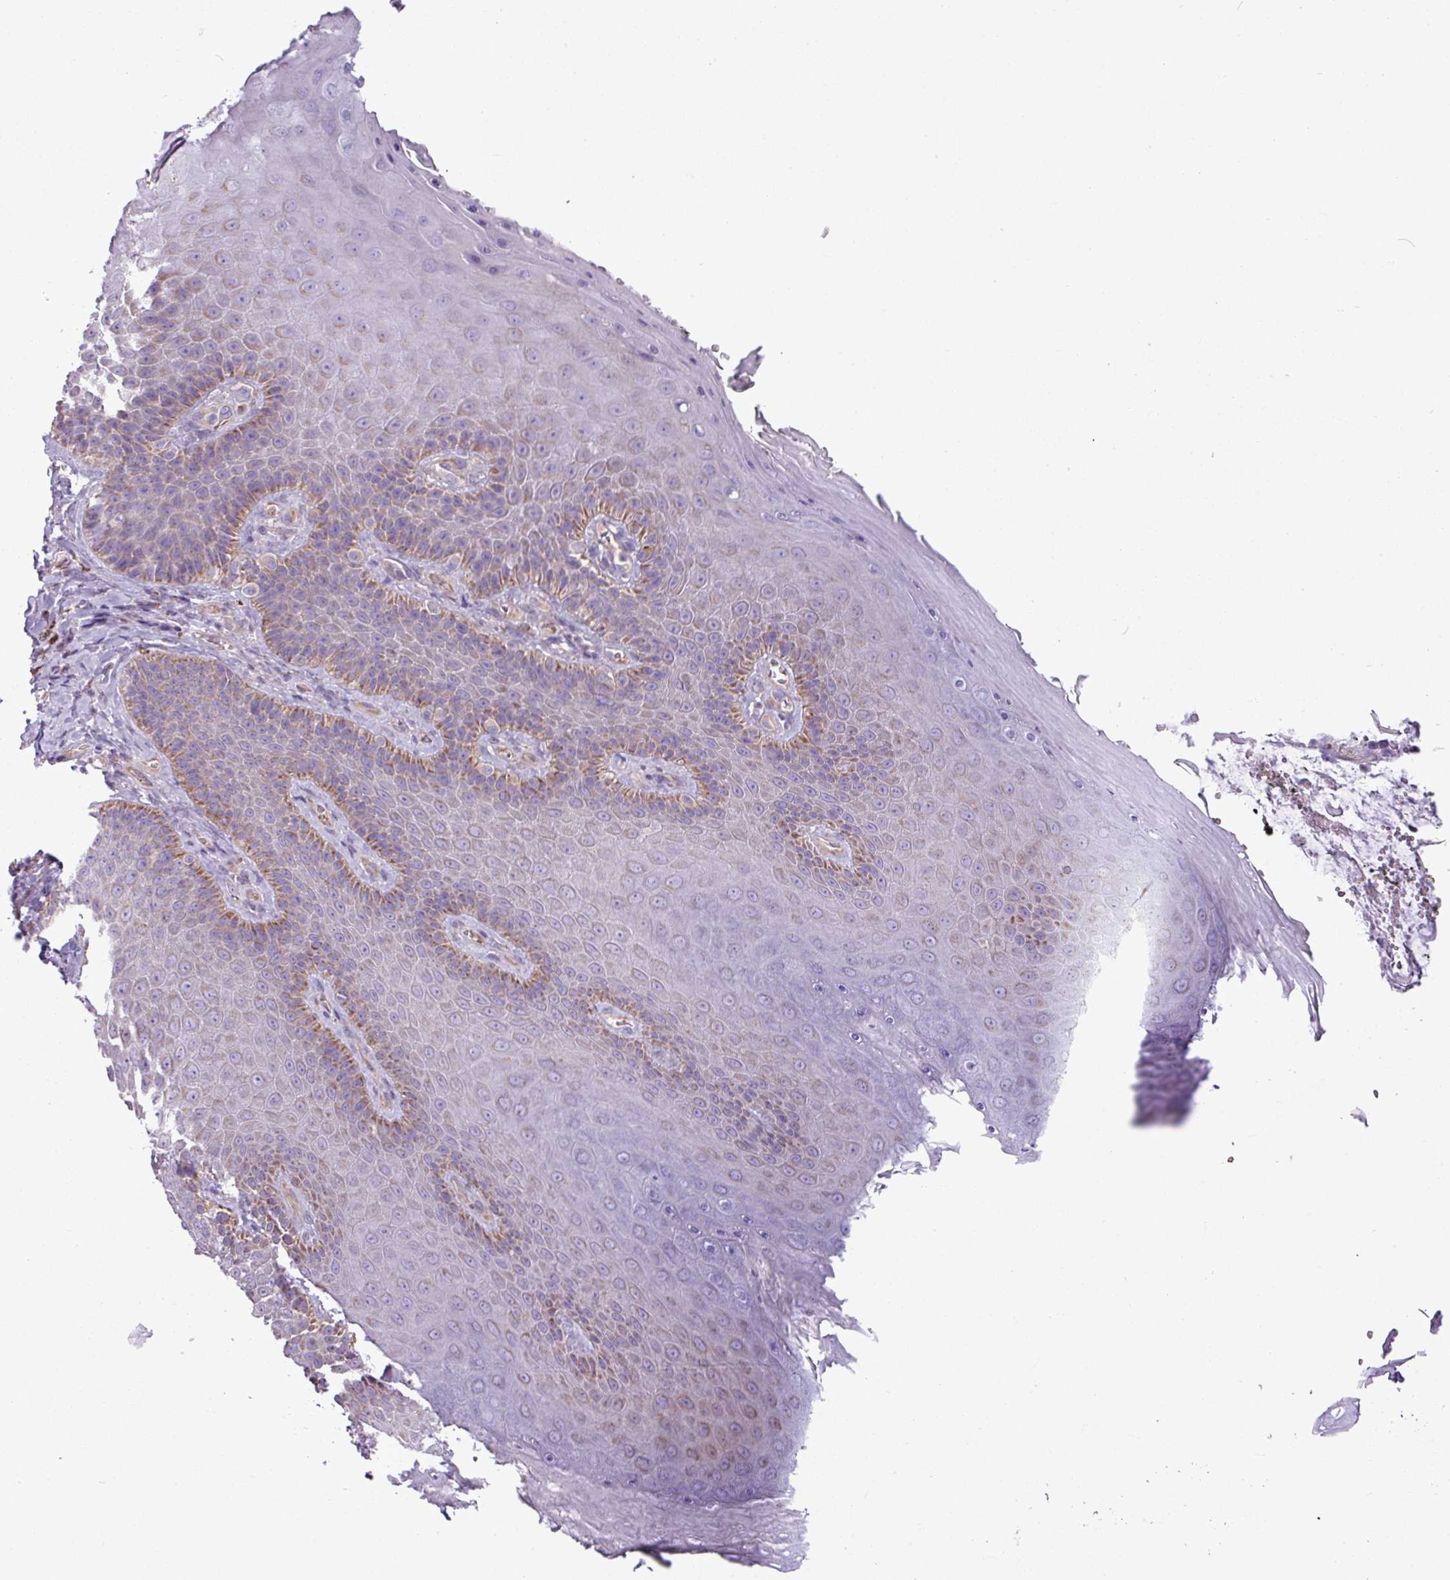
{"staining": {"intensity": "moderate", "quantity": "<25%", "location": "cytoplasmic/membranous"}, "tissue": "skin", "cell_type": "Epidermal cells", "image_type": "normal", "snomed": [{"axis": "morphology", "description": "Normal tissue, NOS"}, {"axis": "topography", "description": "Anal"}, {"axis": "topography", "description": "Peripheral nerve tissue"}], "caption": "Immunohistochemistry micrograph of unremarkable skin: skin stained using immunohistochemistry (IHC) demonstrates low levels of moderate protein expression localized specifically in the cytoplasmic/membranous of epidermal cells, appearing as a cytoplasmic/membranous brown color.", "gene": "BTN2A2", "patient": {"sex": "male", "age": 53}}